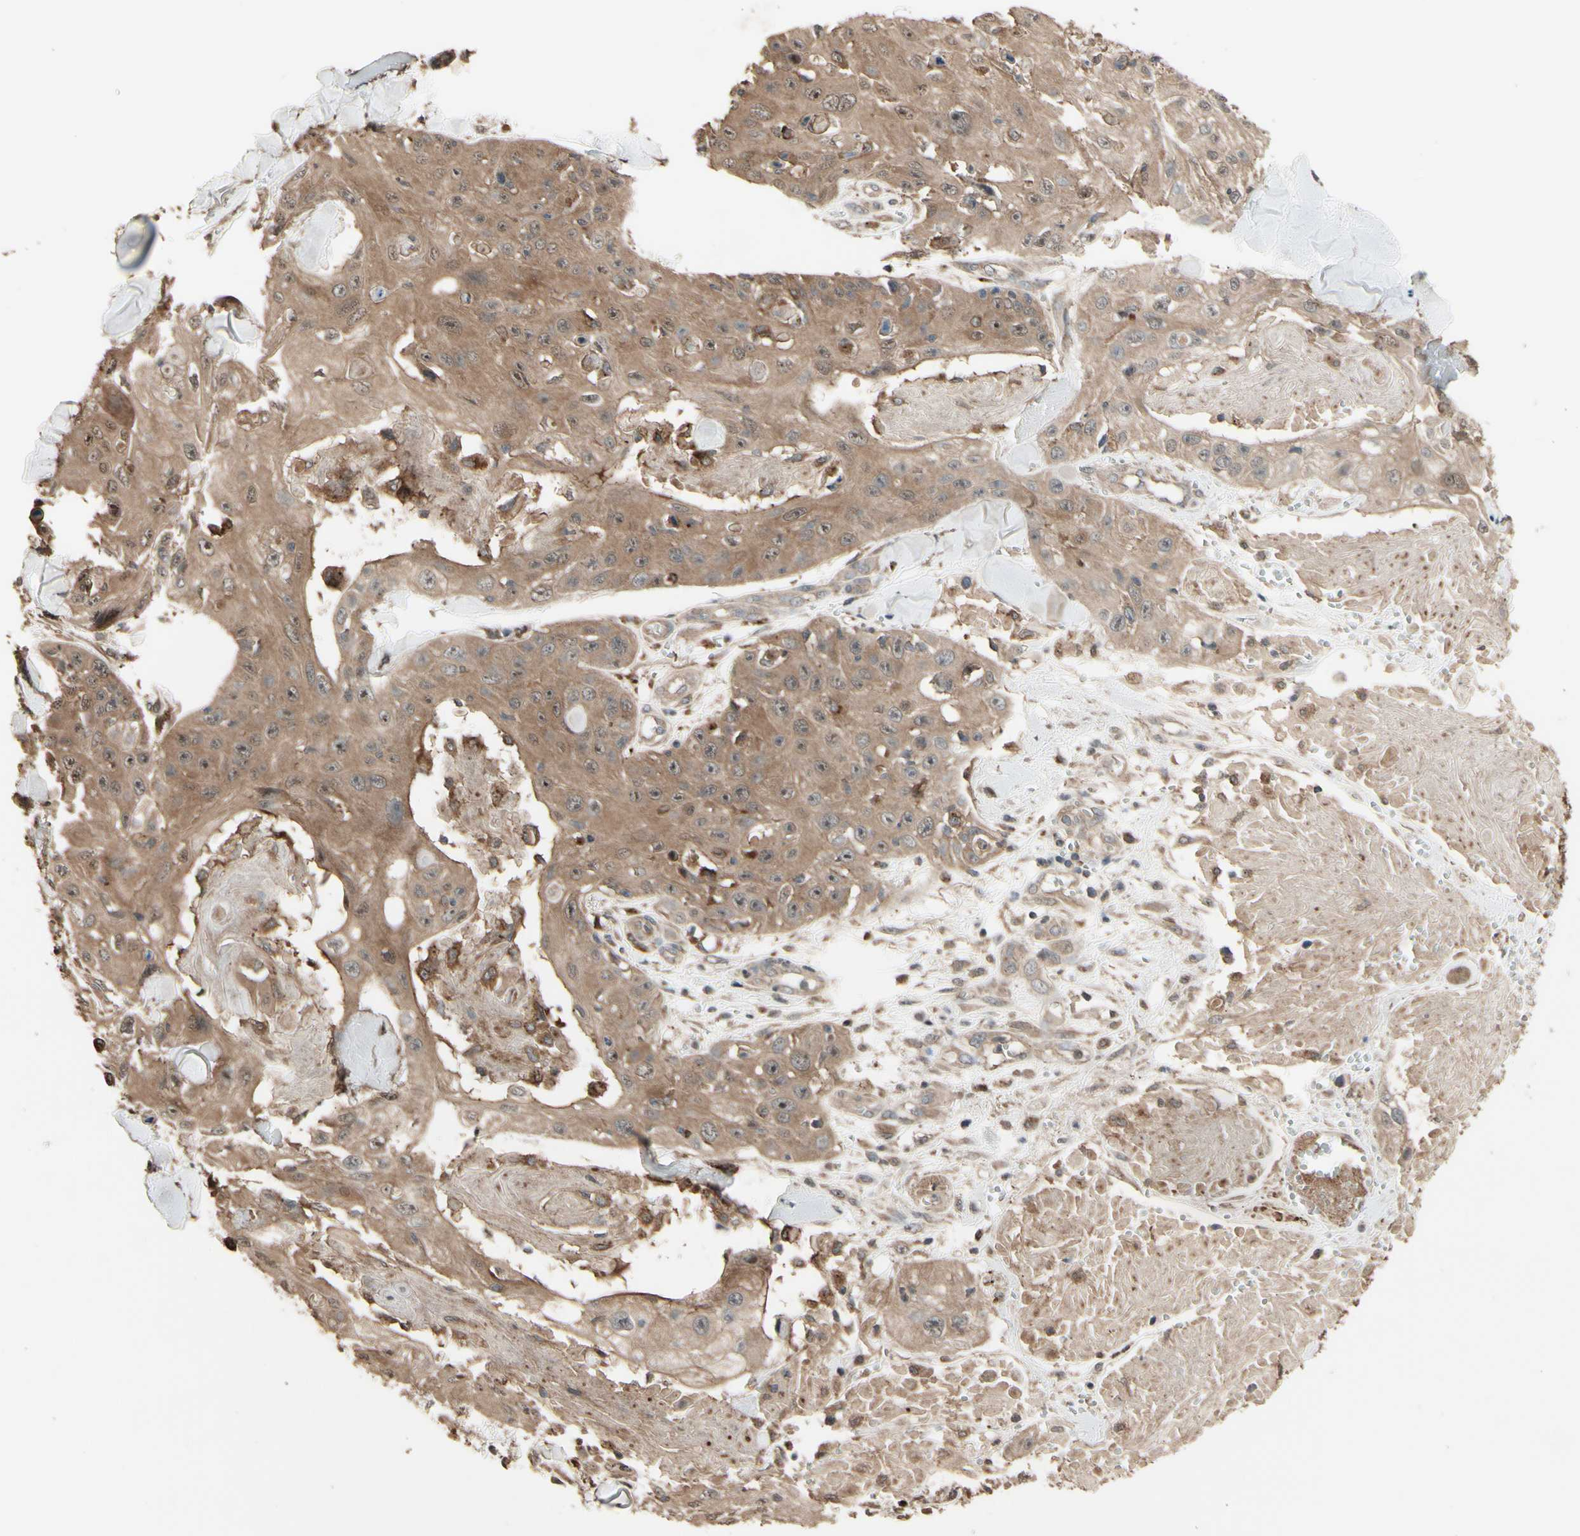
{"staining": {"intensity": "weak", "quantity": "25%-75%", "location": "cytoplasmic/membranous"}, "tissue": "skin cancer", "cell_type": "Tumor cells", "image_type": "cancer", "snomed": [{"axis": "morphology", "description": "Squamous cell carcinoma, NOS"}, {"axis": "topography", "description": "Skin"}], "caption": "Protein staining by immunohistochemistry (IHC) demonstrates weak cytoplasmic/membranous staining in approximately 25%-75% of tumor cells in skin squamous cell carcinoma.", "gene": "CSF1R", "patient": {"sex": "male", "age": 86}}